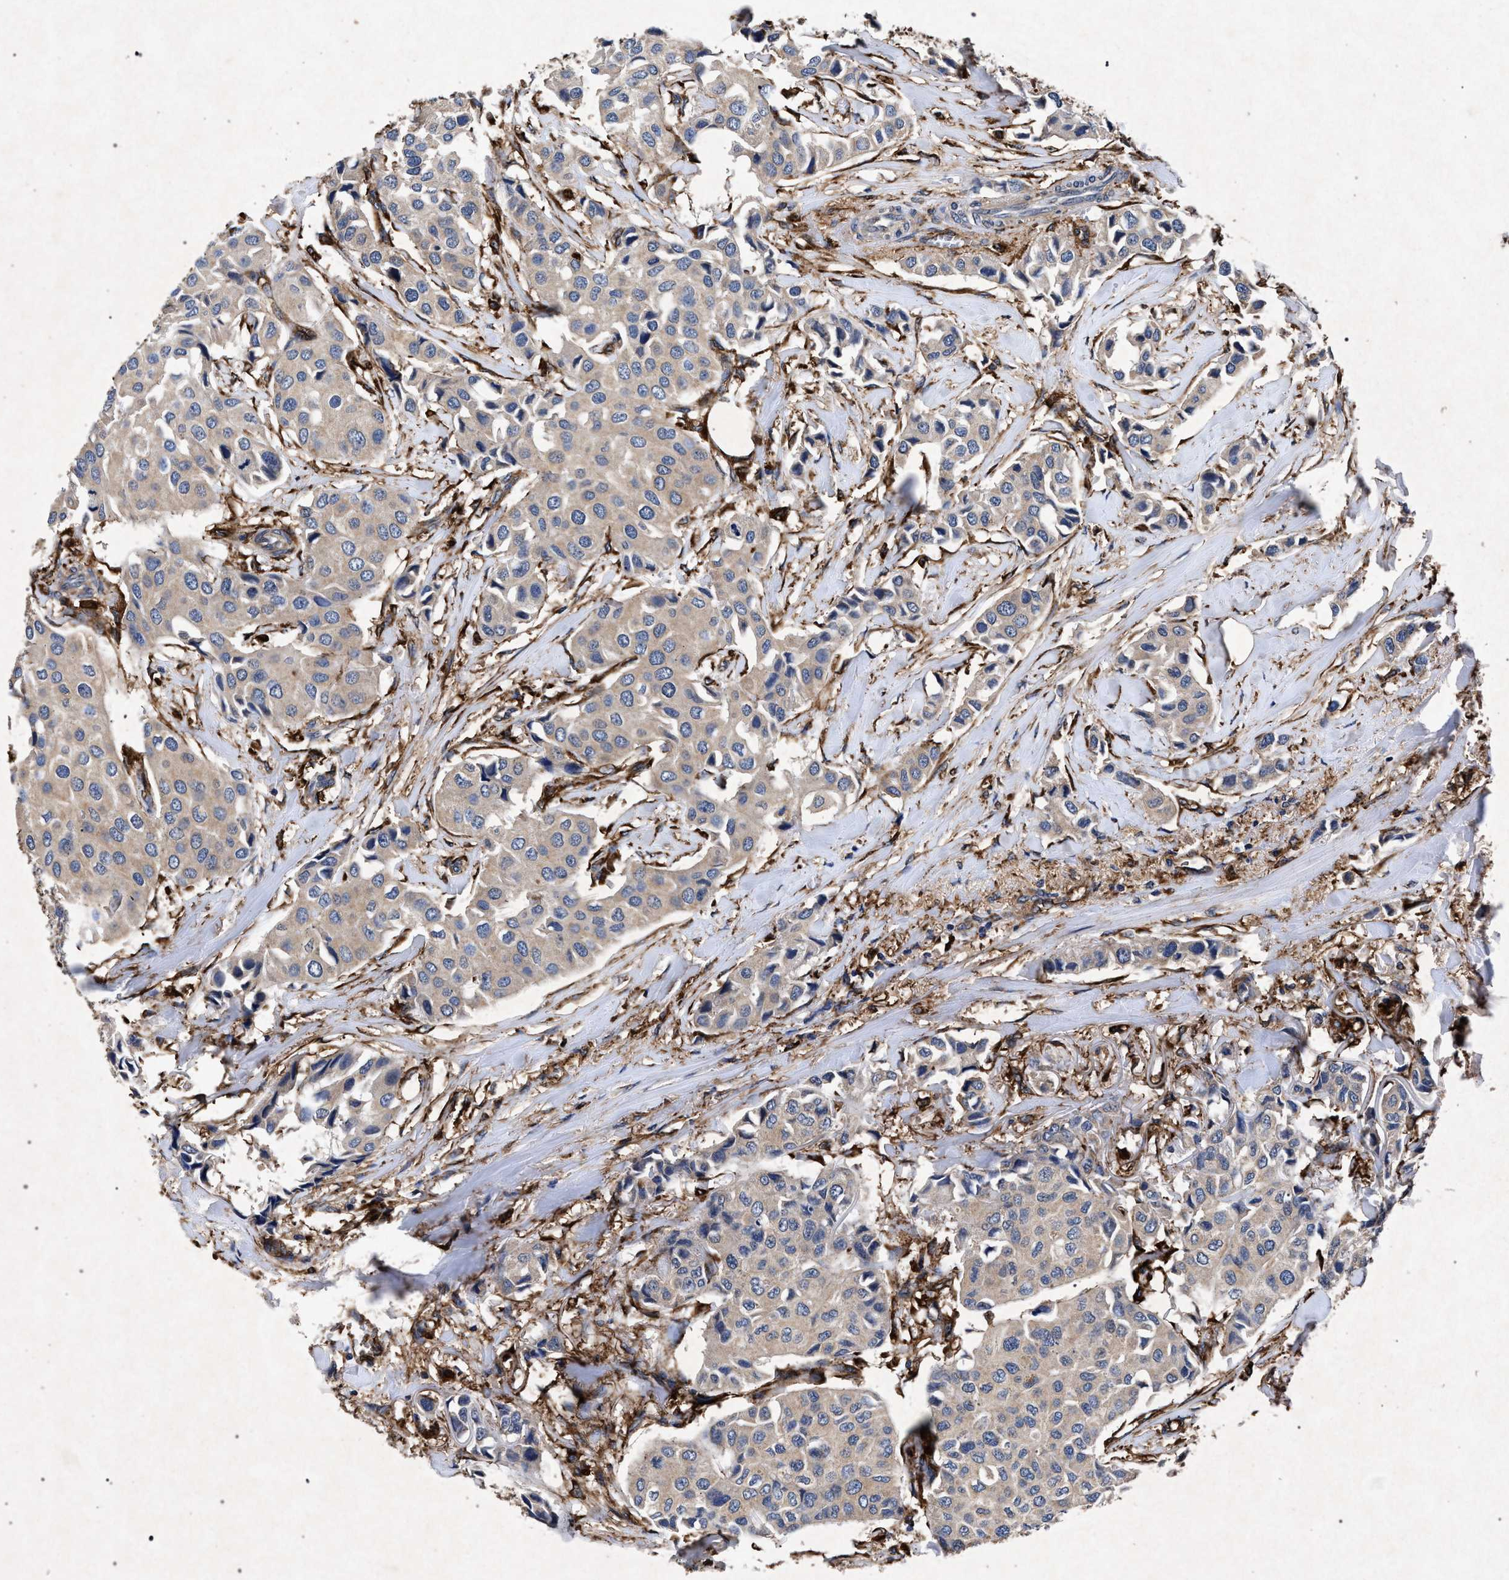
{"staining": {"intensity": "negative", "quantity": "none", "location": "none"}, "tissue": "breast cancer", "cell_type": "Tumor cells", "image_type": "cancer", "snomed": [{"axis": "morphology", "description": "Duct carcinoma"}, {"axis": "topography", "description": "Breast"}], "caption": "A high-resolution histopathology image shows IHC staining of breast cancer (intraductal carcinoma), which displays no significant positivity in tumor cells.", "gene": "MARCKS", "patient": {"sex": "female", "age": 80}}